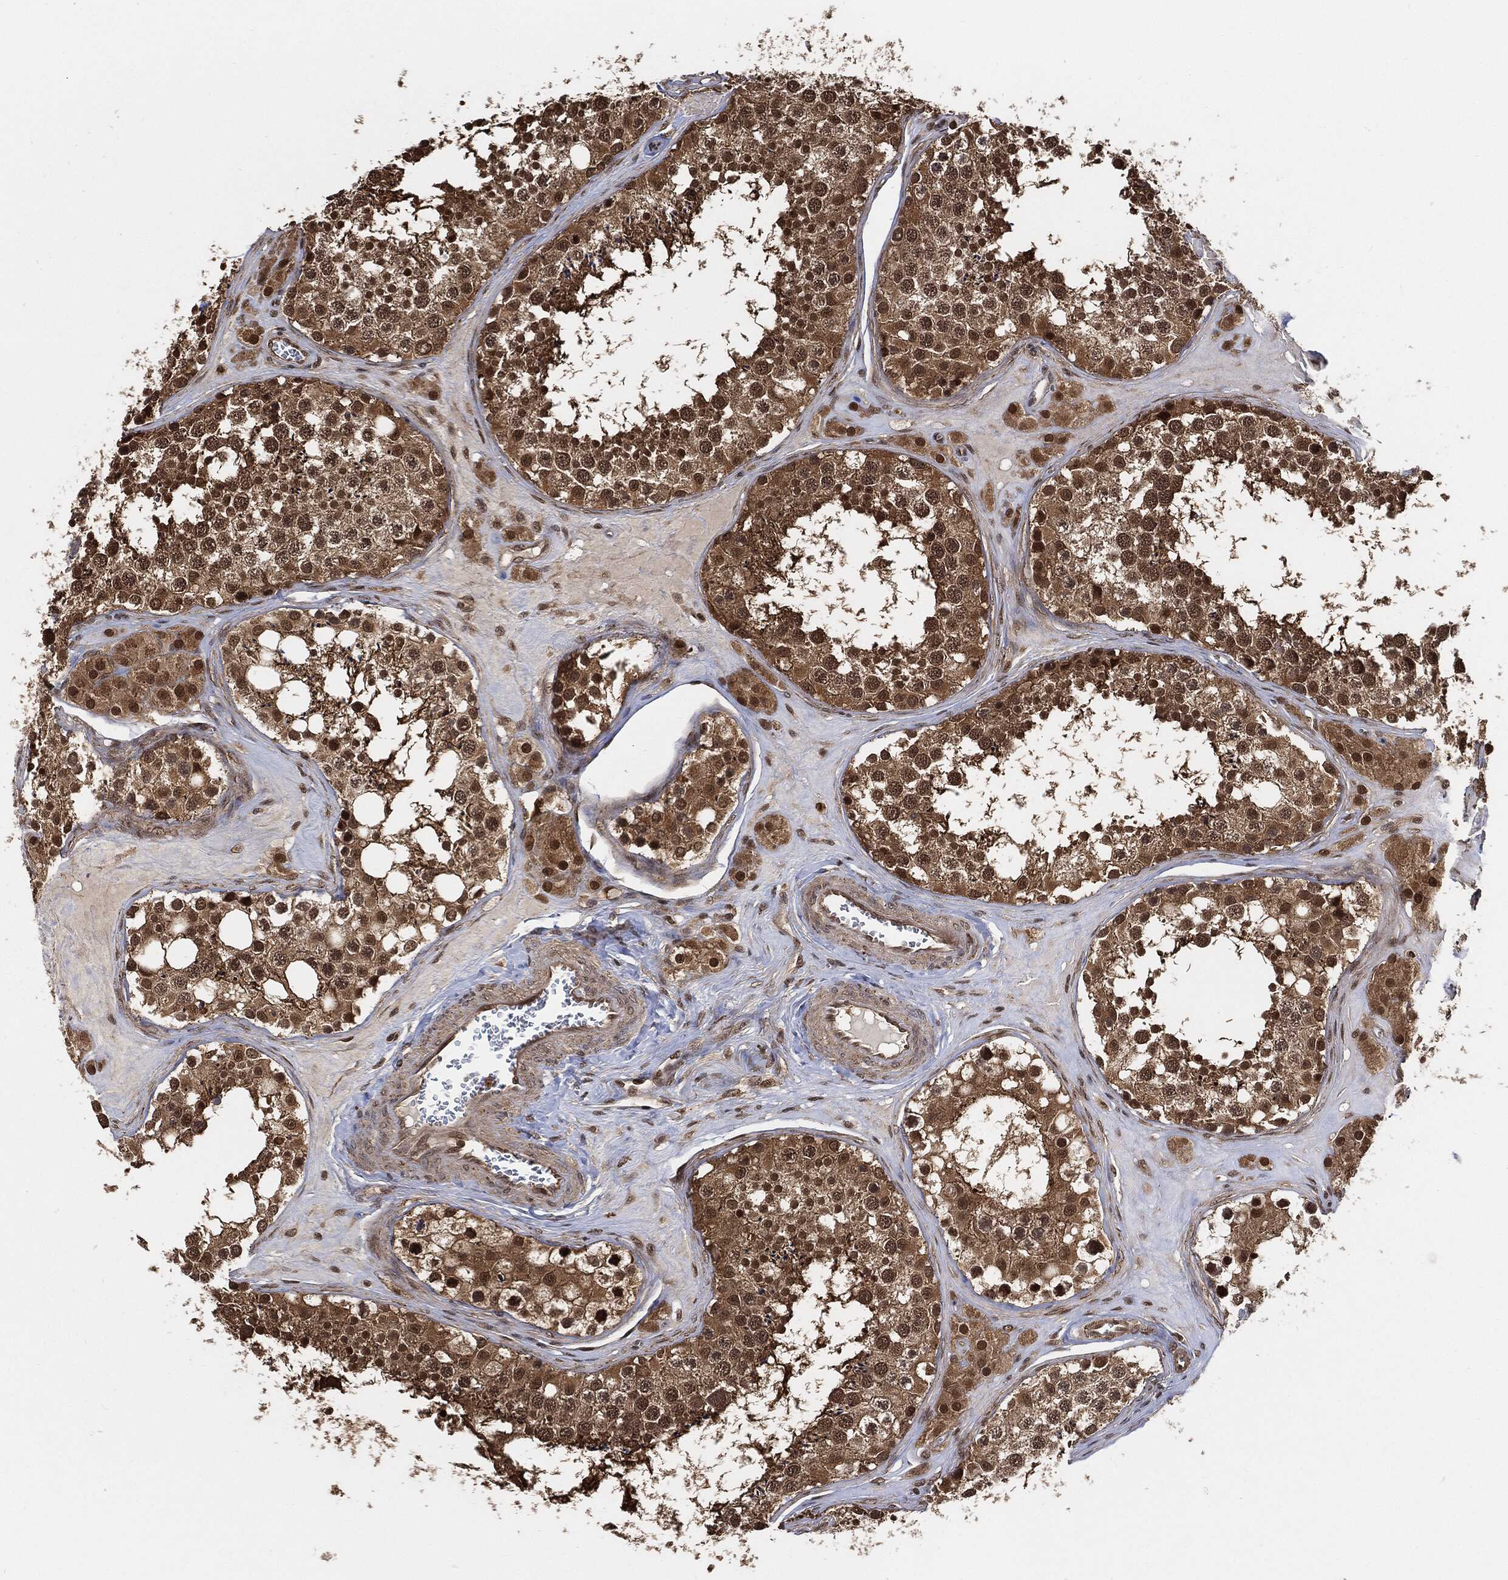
{"staining": {"intensity": "moderate", "quantity": ">75%", "location": "cytoplasmic/membranous,nuclear"}, "tissue": "testis", "cell_type": "Cells in seminiferous ducts", "image_type": "normal", "snomed": [{"axis": "morphology", "description": "Normal tissue, NOS"}, {"axis": "topography", "description": "Testis"}], "caption": "Unremarkable testis exhibits moderate cytoplasmic/membranous,nuclear positivity in about >75% of cells in seminiferous ducts (DAB (3,3'-diaminobenzidine) = brown stain, brightfield microscopy at high magnification)..", "gene": "CUTA", "patient": {"sex": "male", "age": 31}}